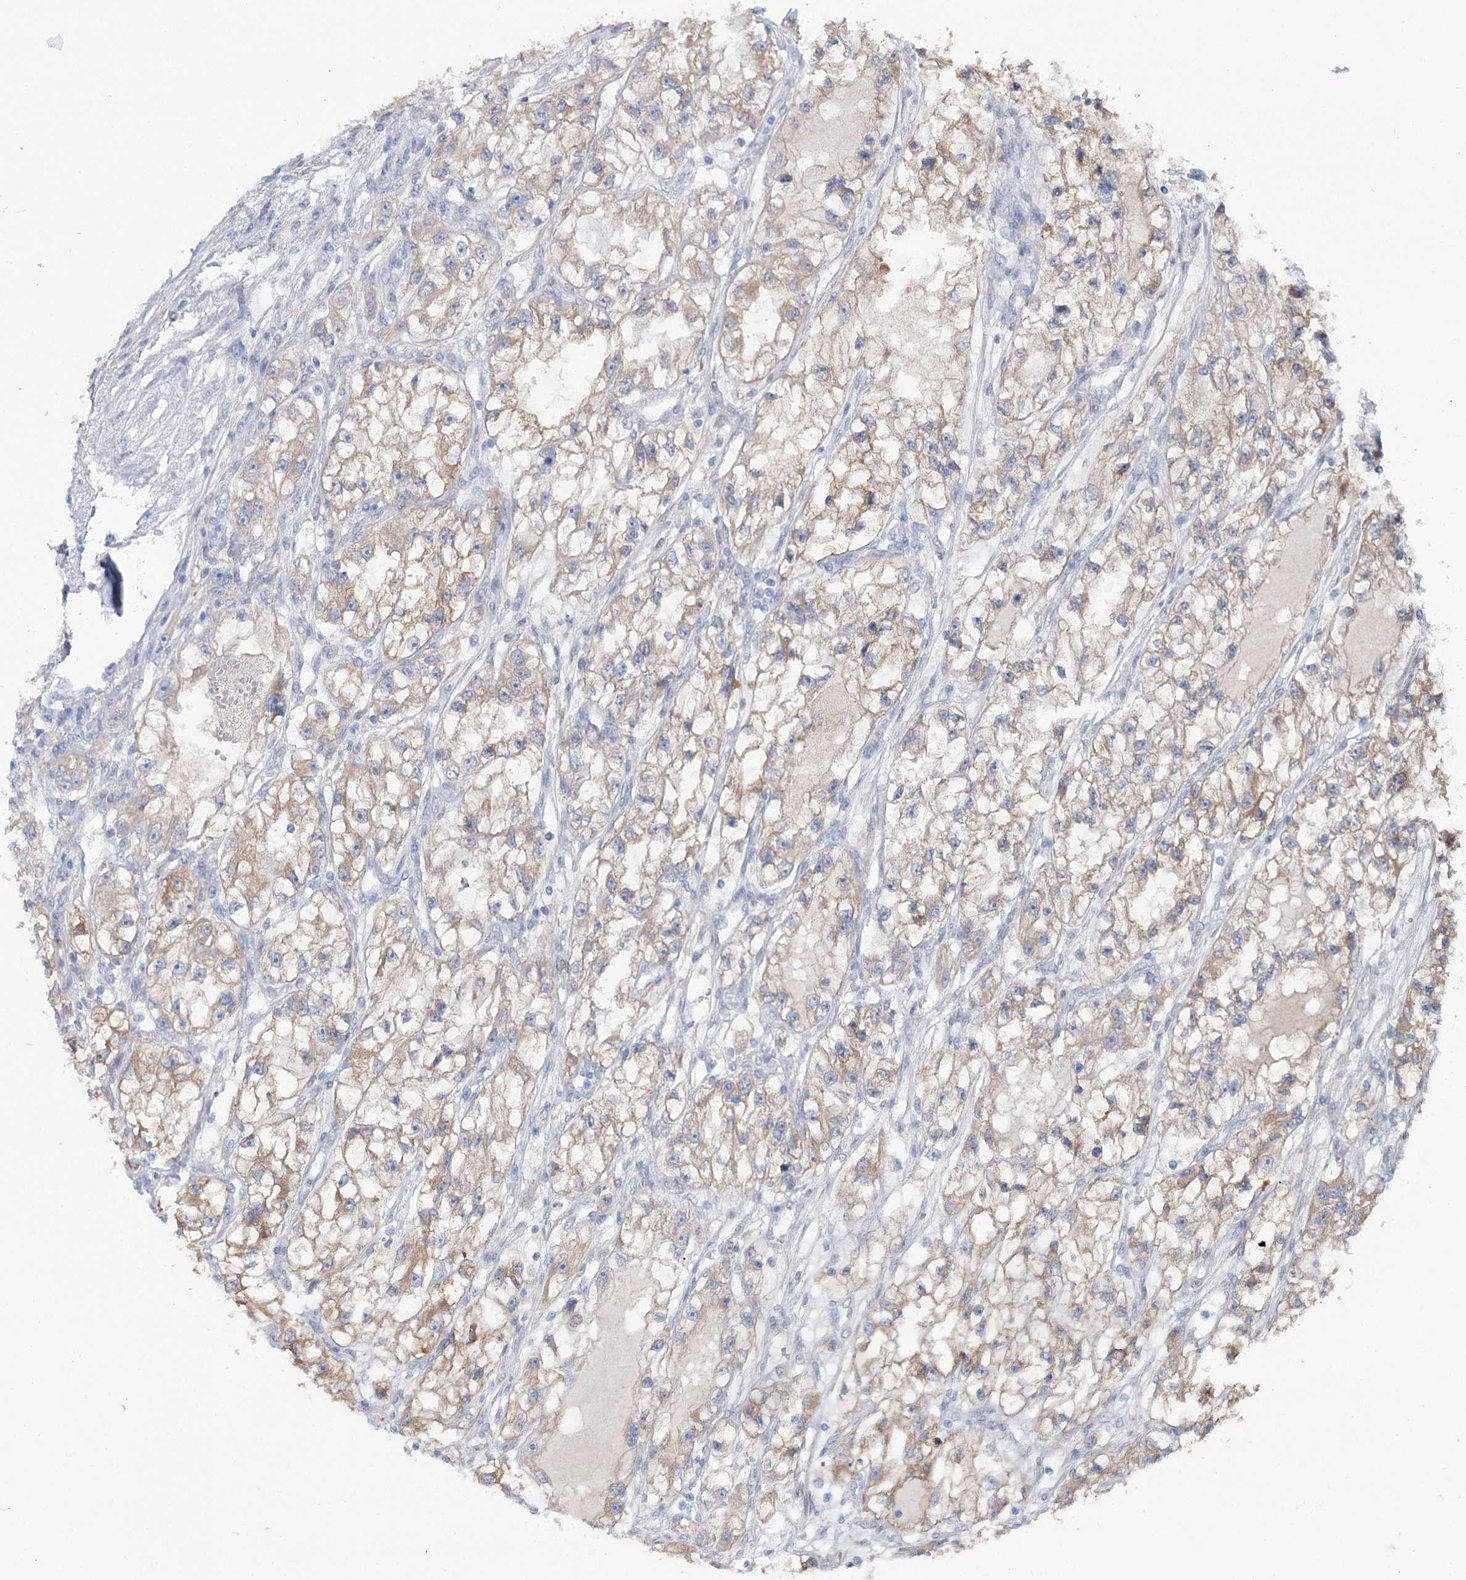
{"staining": {"intensity": "weak", "quantity": "25%-75%", "location": "cytoplasmic/membranous"}, "tissue": "renal cancer", "cell_type": "Tumor cells", "image_type": "cancer", "snomed": [{"axis": "morphology", "description": "Adenocarcinoma, NOS"}, {"axis": "topography", "description": "Kidney"}], "caption": "A brown stain shows weak cytoplasmic/membranous expression of a protein in adenocarcinoma (renal) tumor cells.", "gene": "UGDH", "patient": {"sex": "female", "age": 57}}